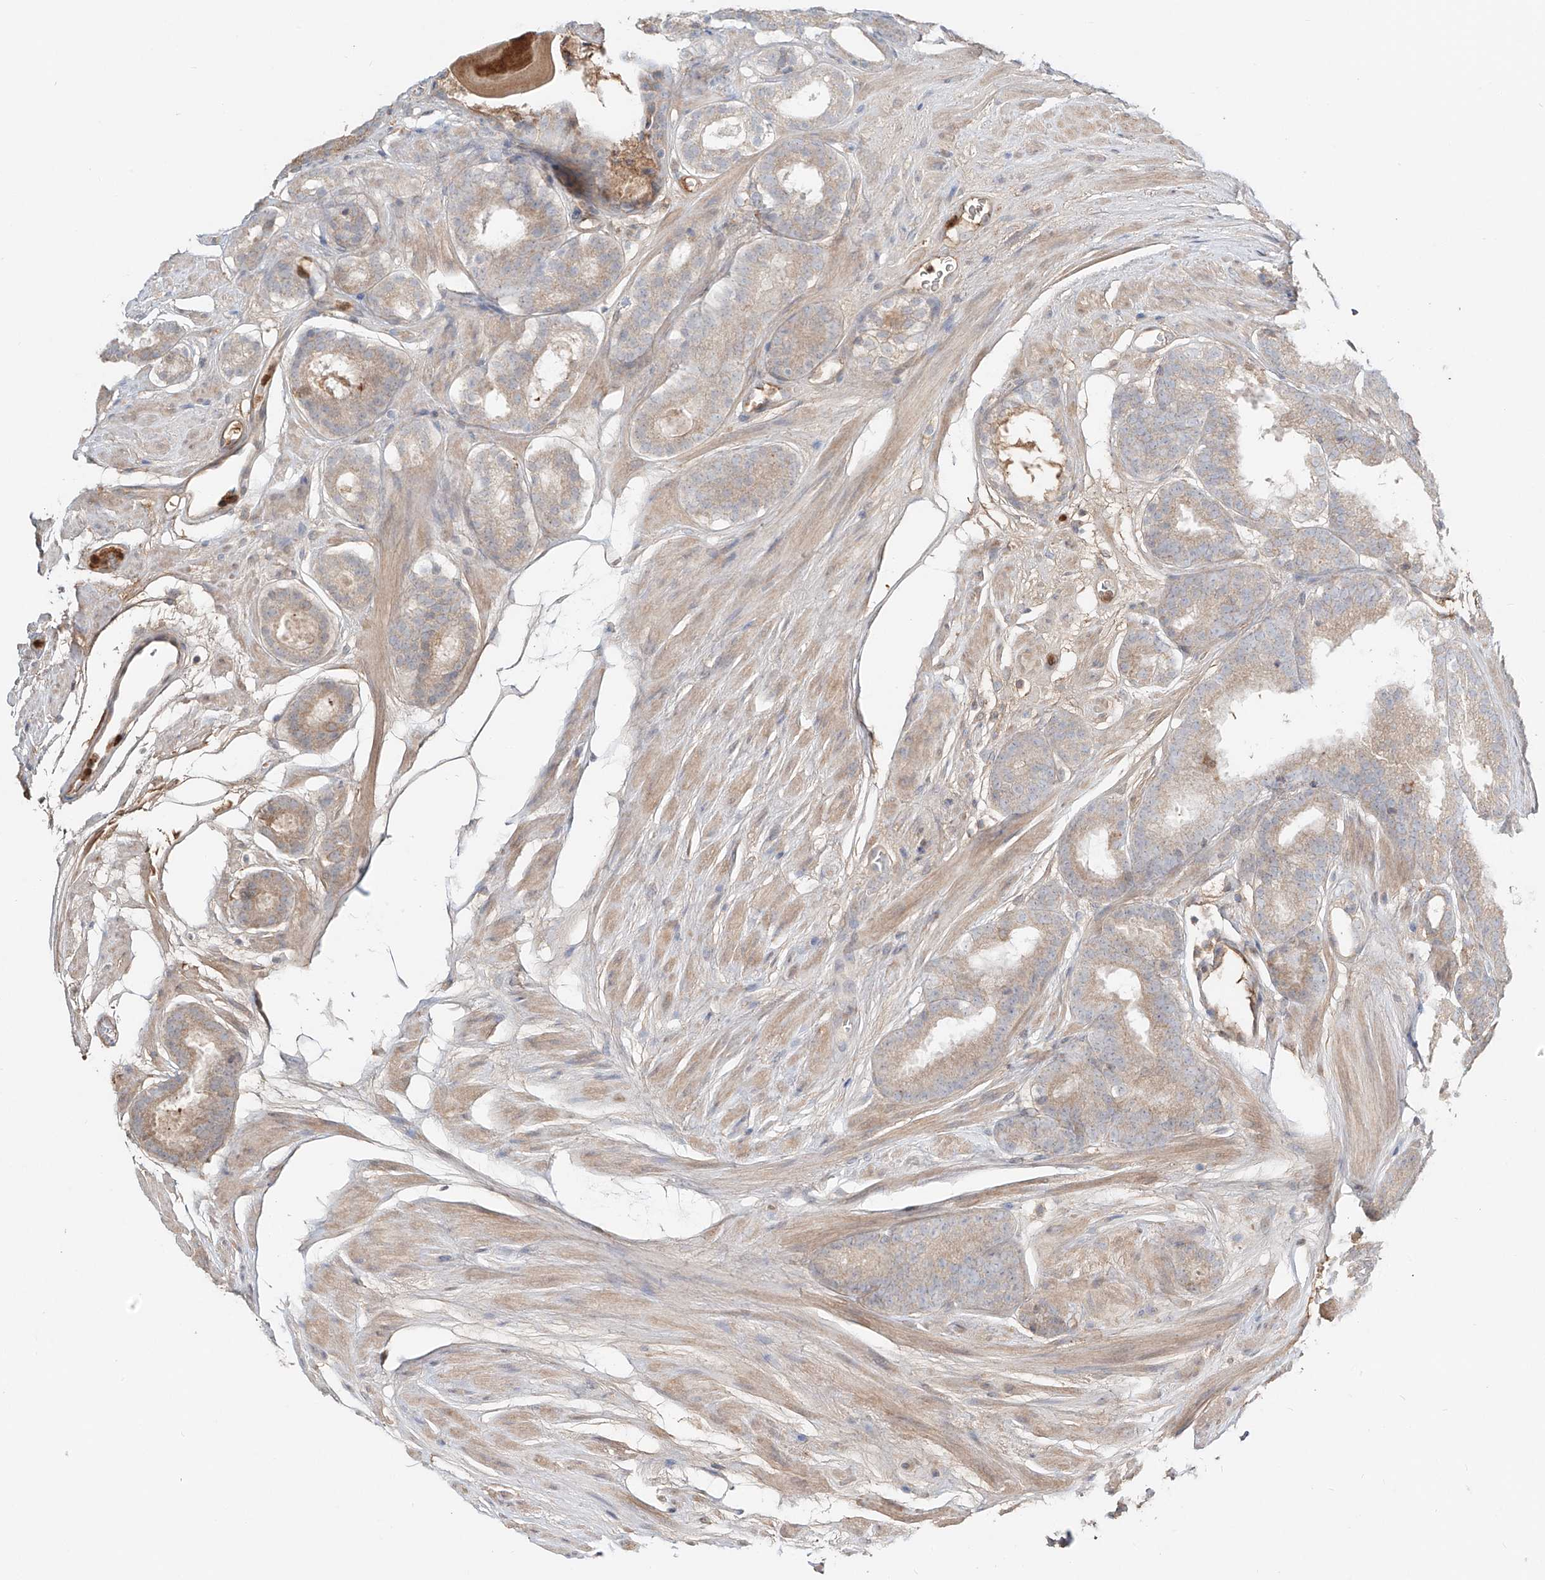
{"staining": {"intensity": "weak", "quantity": ">75%", "location": "cytoplasmic/membranous"}, "tissue": "prostate cancer", "cell_type": "Tumor cells", "image_type": "cancer", "snomed": [{"axis": "morphology", "description": "Adenocarcinoma, Low grade"}, {"axis": "topography", "description": "Prostate"}], "caption": "Prostate cancer was stained to show a protein in brown. There is low levels of weak cytoplasmic/membranous positivity in about >75% of tumor cells. (DAB (3,3'-diaminobenzidine) IHC, brown staining for protein, blue staining for nuclei).", "gene": "ERO1A", "patient": {"sex": "male", "age": 69}}